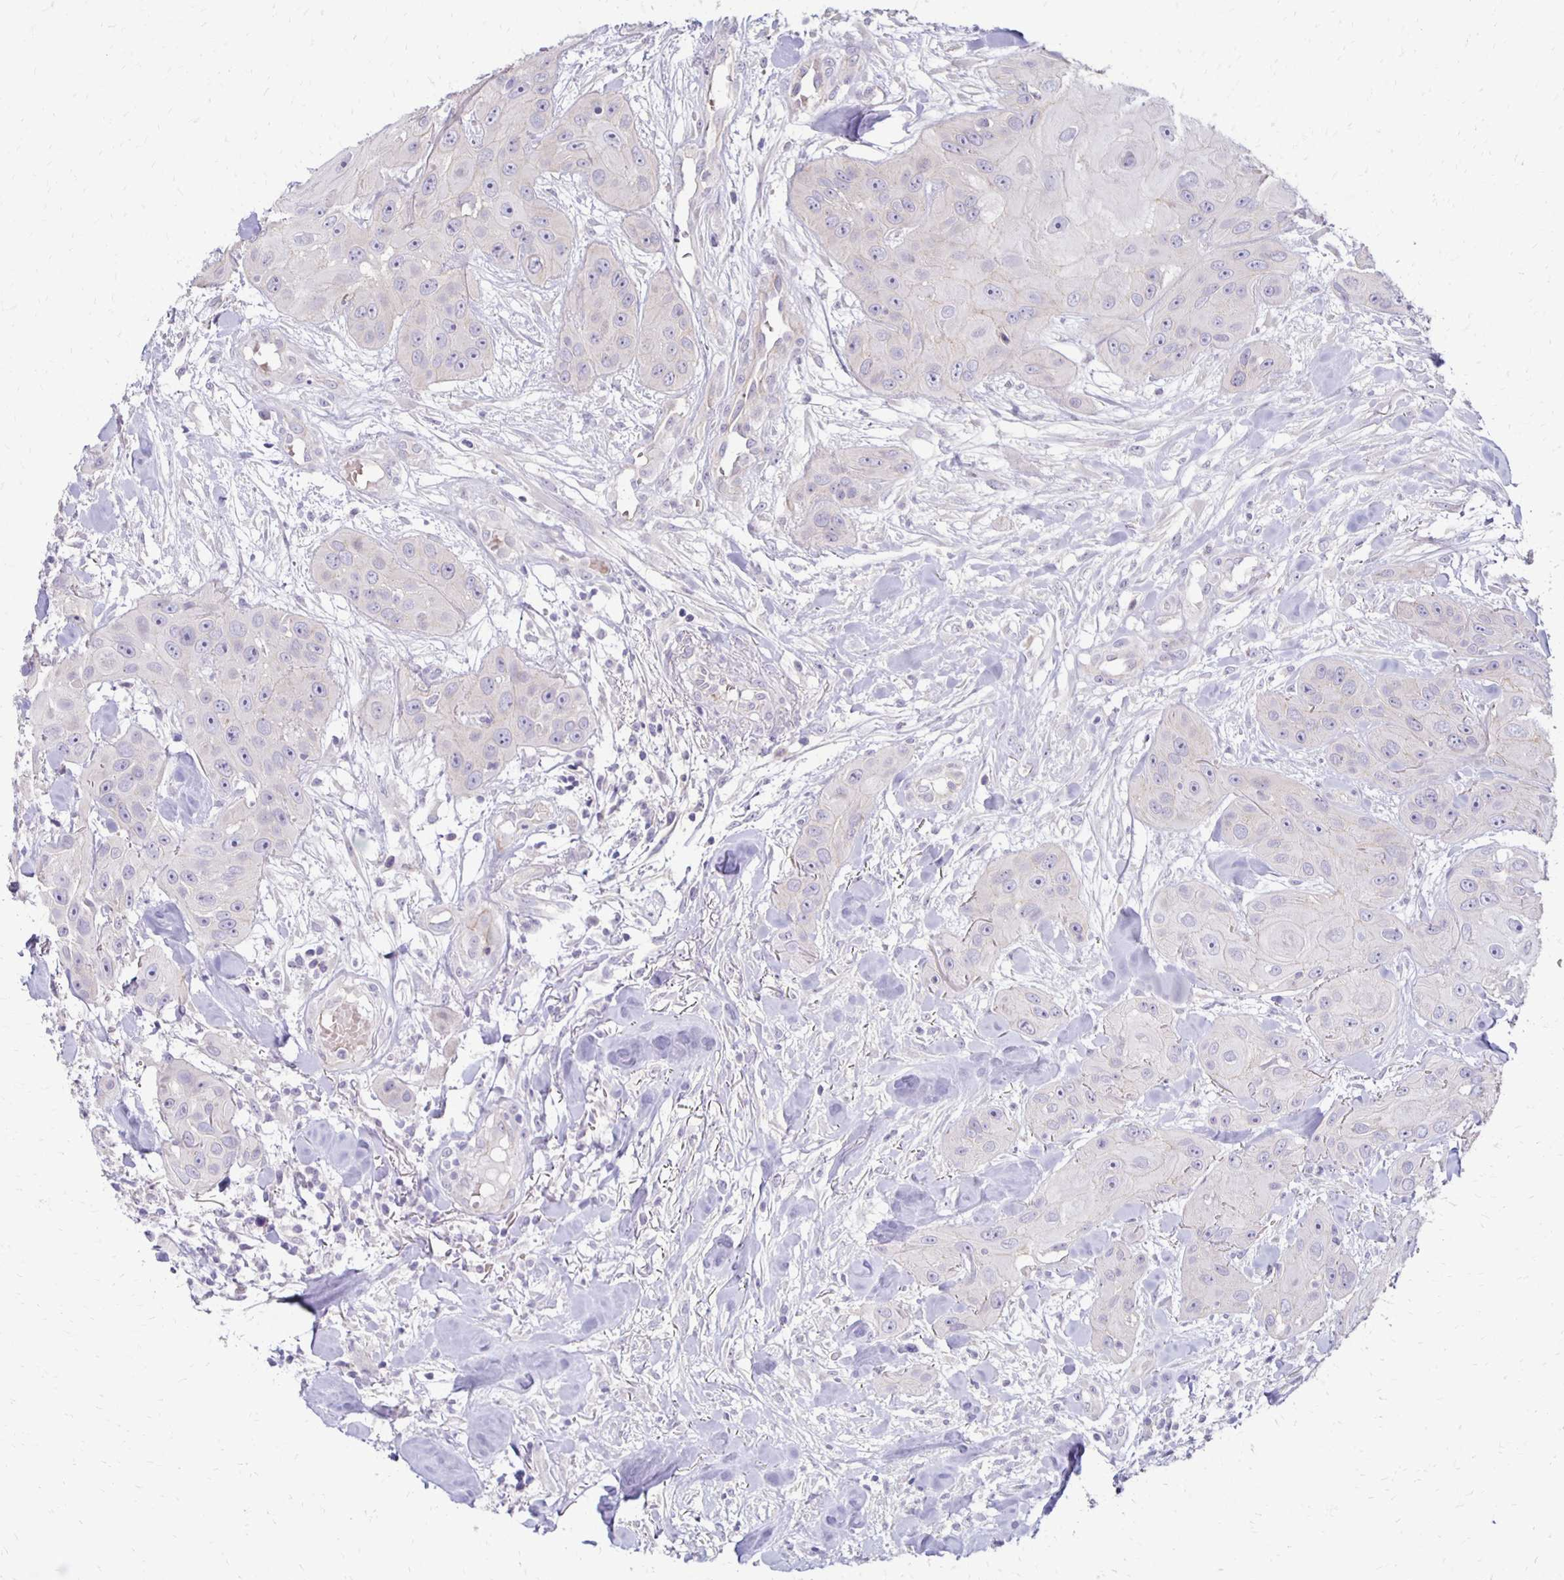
{"staining": {"intensity": "negative", "quantity": "none", "location": "none"}, "tissue": "head and neck cancer", "cell_type": "Tumor cells", "image_type": "cancer", "snomed": [{"axis": "morphology", "description": "Squamous cell carcinoma, NOS"}, {"axis": "topography", "description": "Oral tissue"}, {"axis": "topography", "description": "Head-Neck"}], "caption": "This is a micrograph of IHC staining of head and neck cancer (squamous cell carcinoma), which shows no positivity in tumor cells.", "gene": "KATNBL1", "patient": {"sex": "male", "age": 77}}